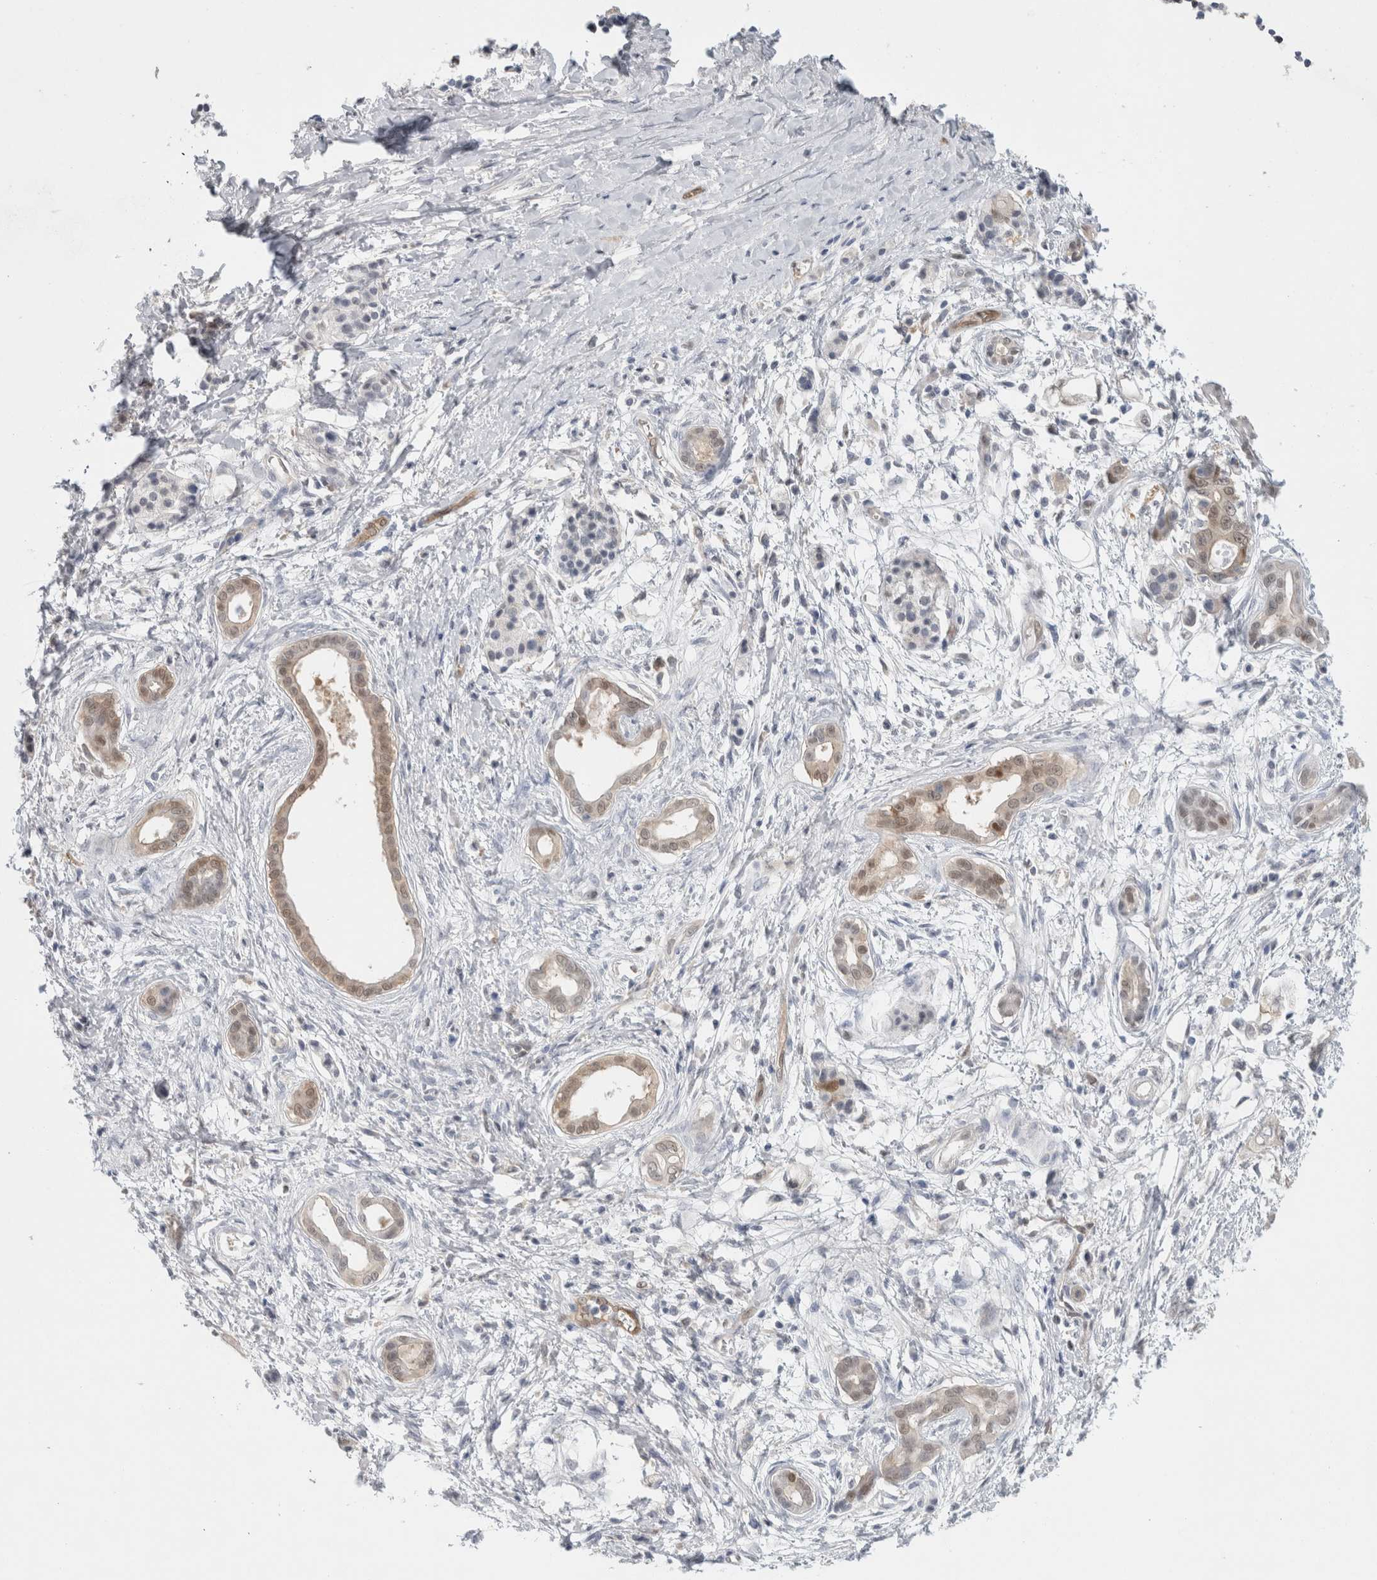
{"staining": {"intensity": "weak", "quantity": "25%-75%", "location": "cytoplasmic/membranous,nuclear"}, "tissue": "pancreatic cancer", "cell_type": "Tumor cells", "image_type": "cancer", "snomed": [{"axis": "morphology", "description": "Adenocarcinoma, NOS"}, {"axis": "topography", "description": "Pancreas"}], "caption": "IHC image of pancreatic cancer (adenocarcinoma) stained for a protein (brown), which exhibits low levels of weak cytoplasmic/membranous and nuclear staining in about 25%-75% of tumor cells.", "gene": "CASP6", "patient": {"sex": "male", "age": 59}}